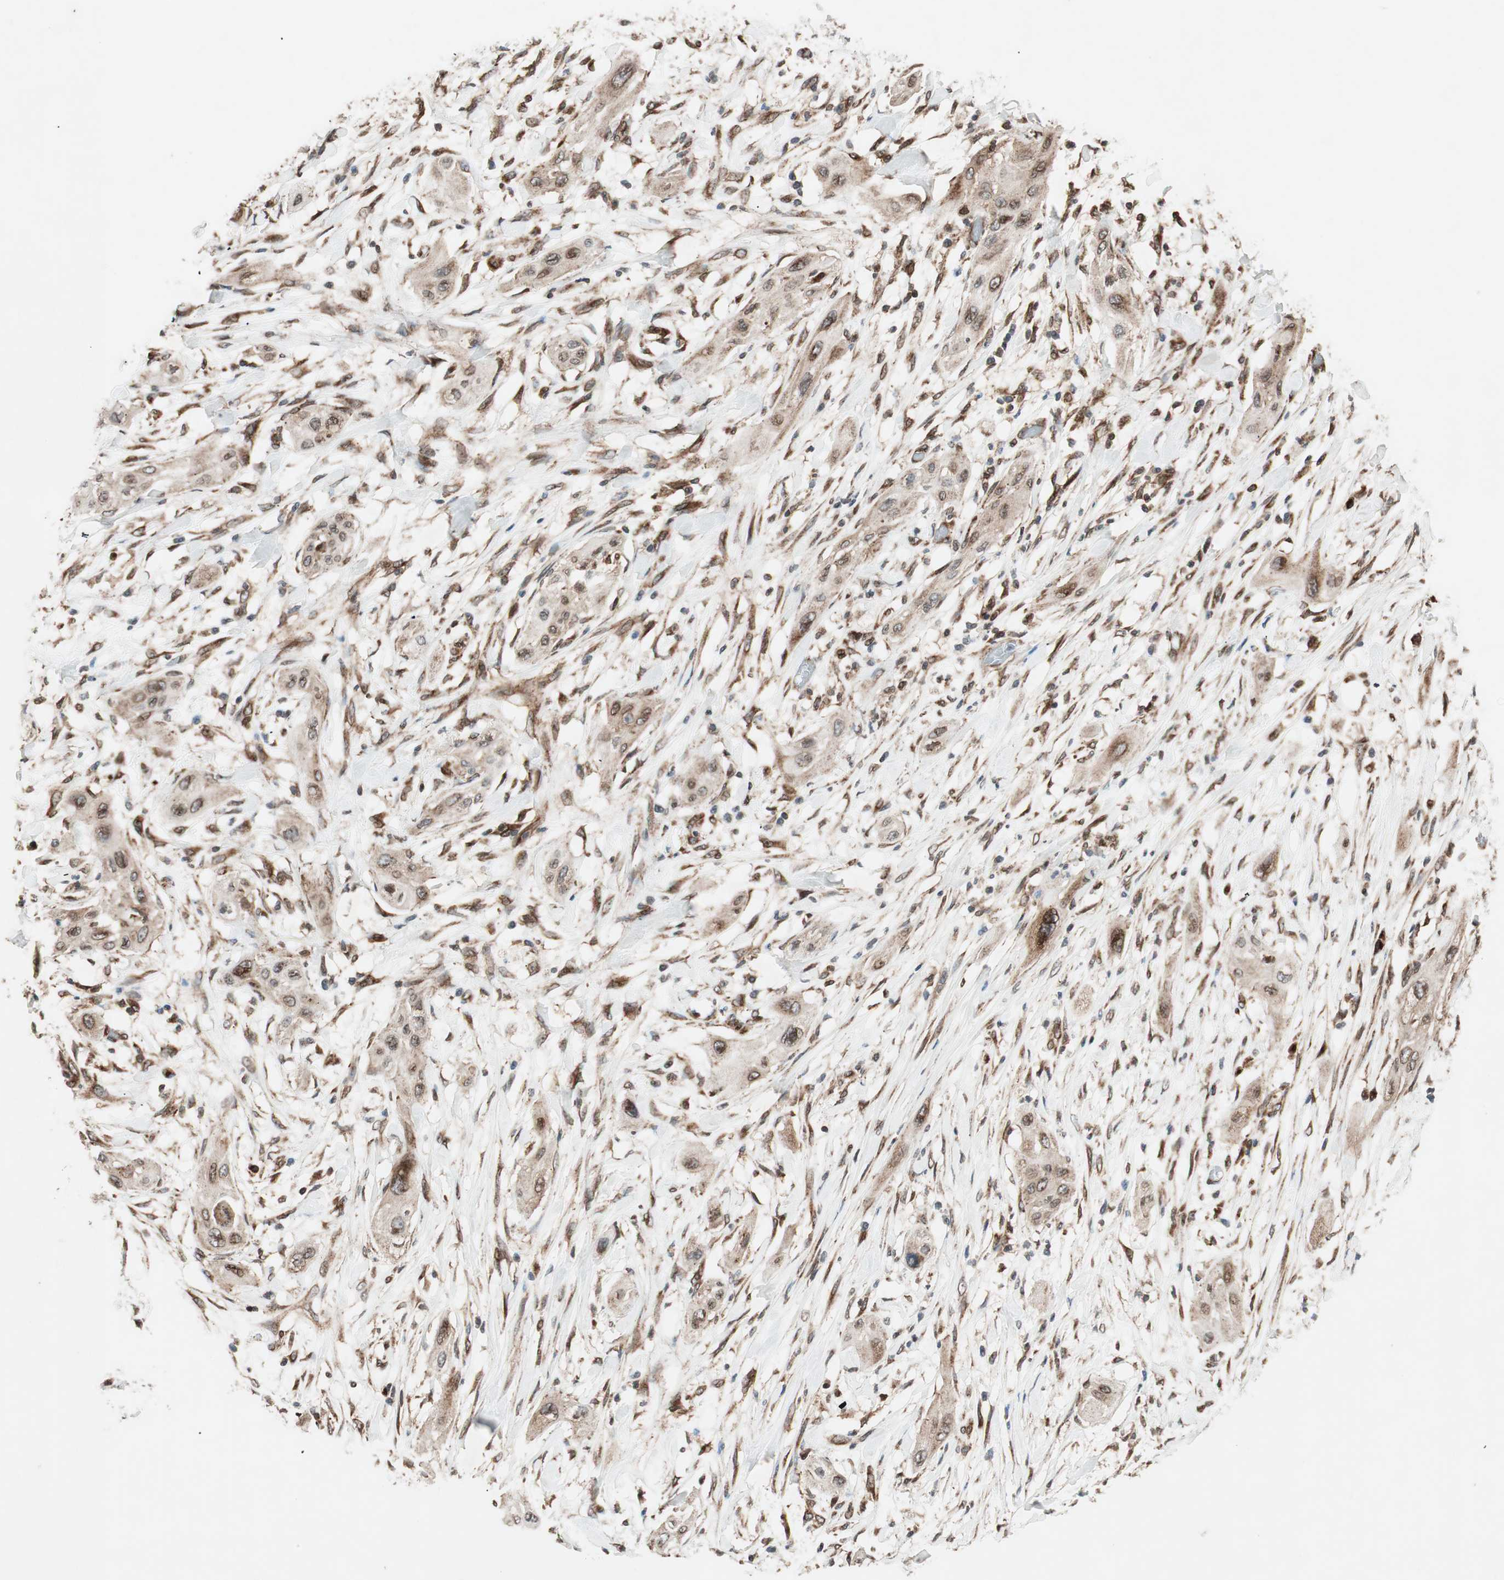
{"staining": {"intensity": "moderate", "quantity": ">75%", "location": "cytoplasmic/membranous,nuclear"}, "tissue": "lung cancer", "cell_type": "Tumor cells", "image_type": "cancer", "snomed": [{"axis": "morphology", "description": "Squamous cell carcinoma, NOS"}, {"axis": "topography", "description": "Lung"}], "caption": "Lung cancer (squamous cell carcinoma) stained with a brown dye exhibits moderate cytoplasmic/membranous and nuclear positive staining in about >75% of tumor cells.", "gene": "NUP62", "patient": {"sex": "female", "age": 47}}